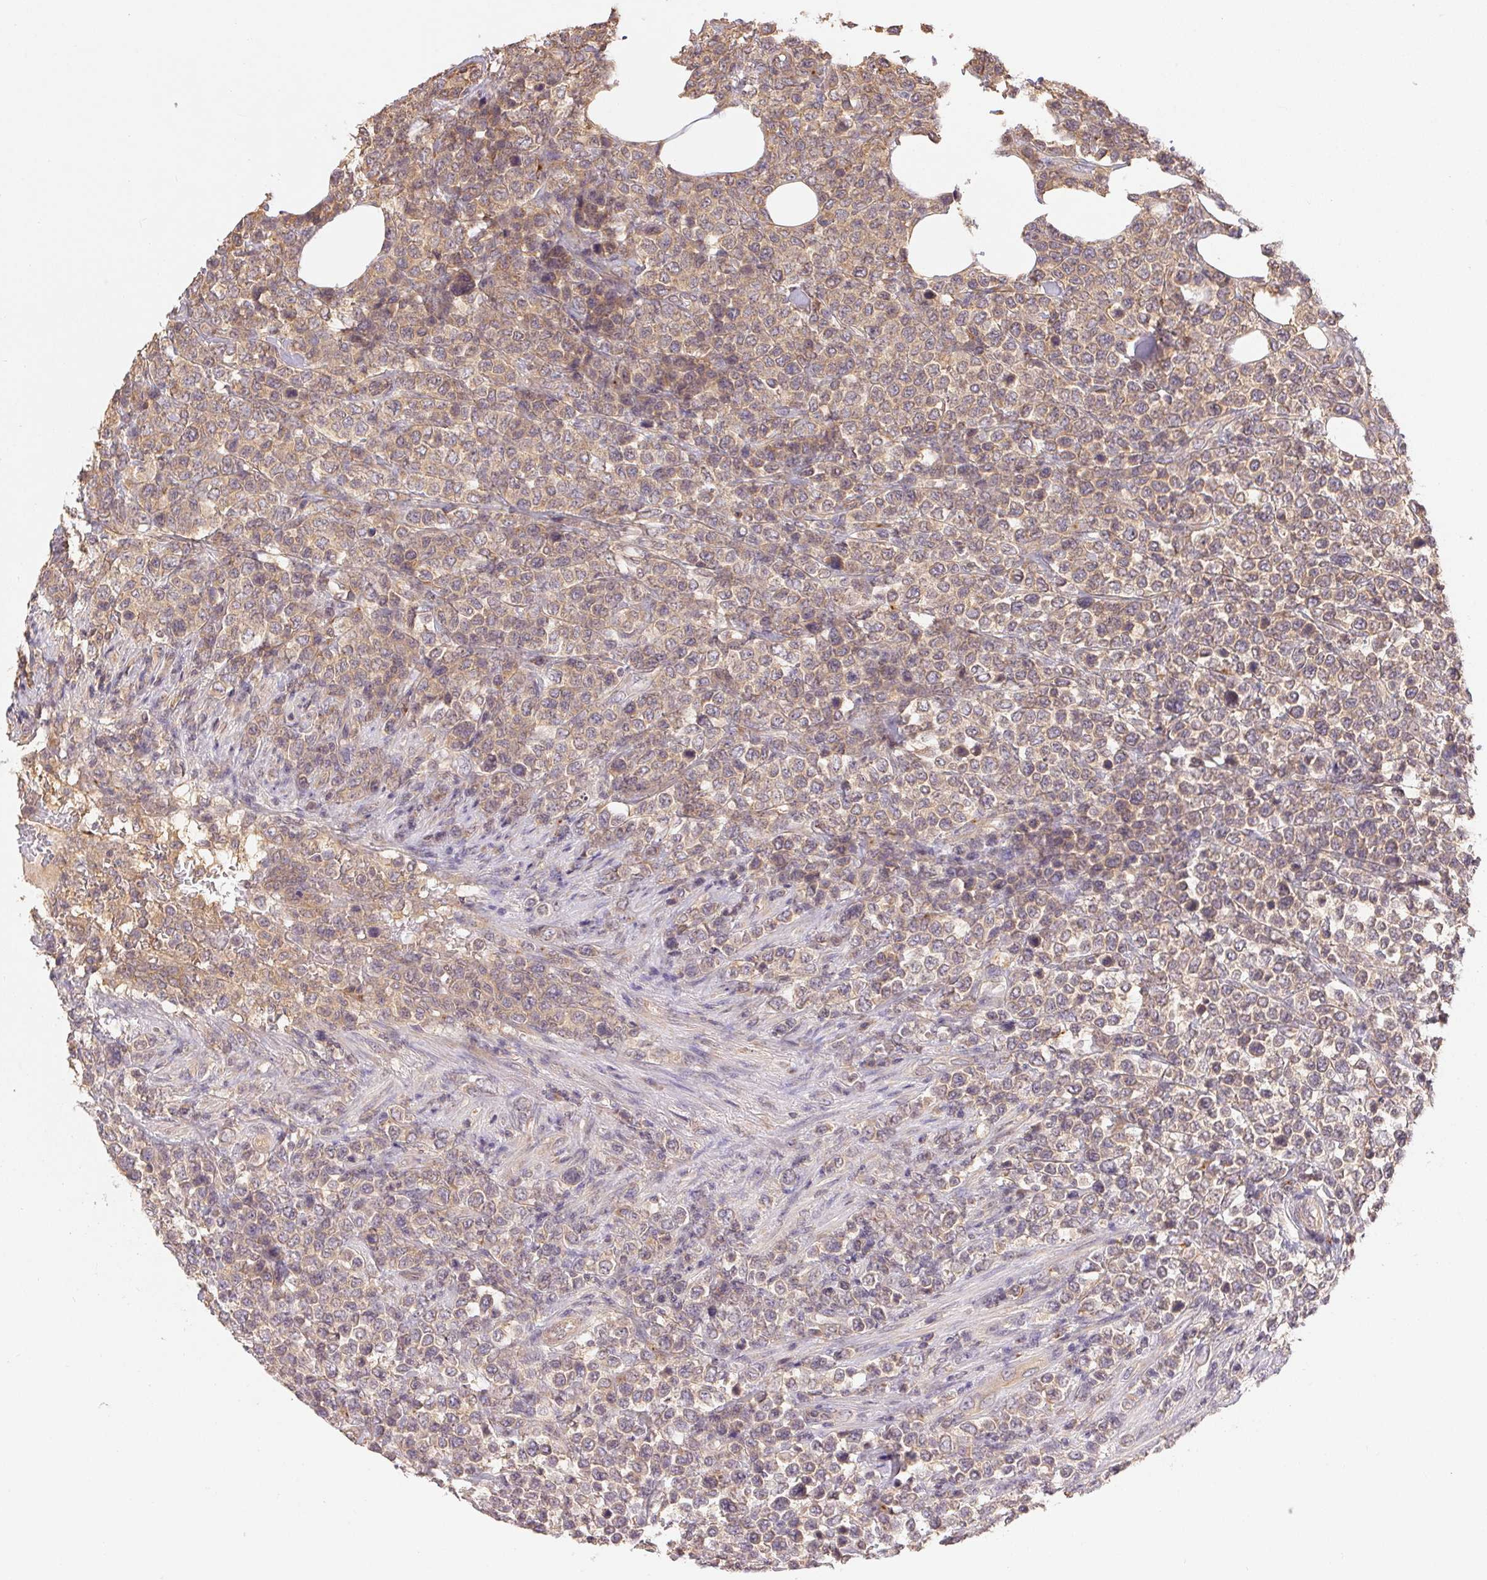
{"staining": {"intensity": "weak", "quantity": "<25%", "location": "cytoplasmic/membranous"}, "tissue": "lymphoma", "cell_type": "Tumor cells", "image_type": "cancer", "snomed": [{"axis": "morphology", "description": "Malignant lymphoma, non-Hodgkin's type, High grade"}, {"axis": "topography", "description": "Soft tissue"}], "caption": "Tumor cells show no significant expression in high-grade malignant lymphoma, non-Hodgkin's type.", "gene": "MAPKAPK2", "patient": {"sex": "female", "age": 56}}